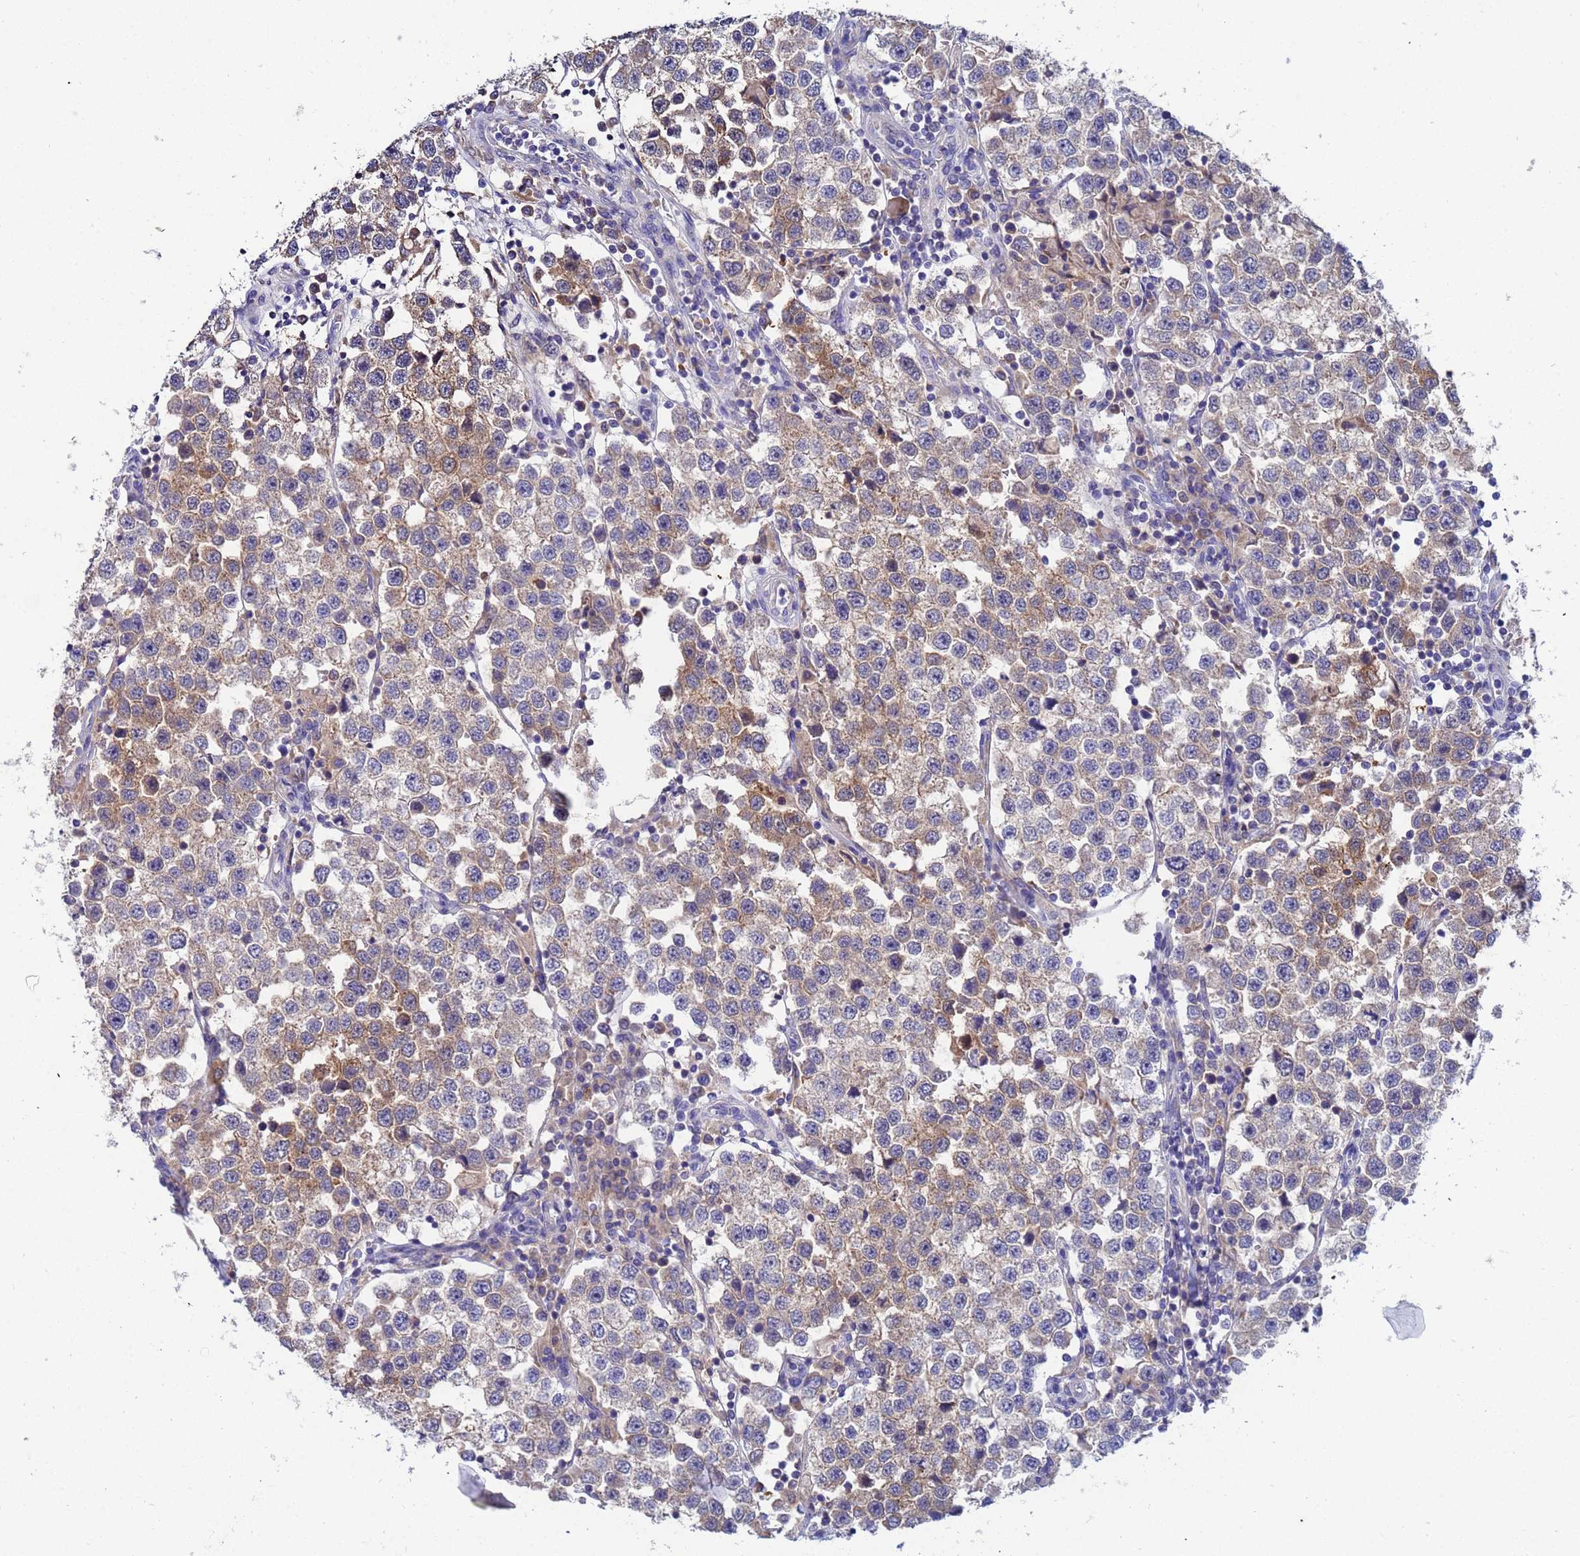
{"staining": {"intensity": "moderate", "quantity": "25%-75%", "location": "cytoplasmic/membranous"}, "tissue": "testis cancer", "cell_type": "Tumor cells", "image_type": "cancer", "snomed": [{"axis": "morphology", "description": "Seminoma, NOS"}, {"axis": "topography", "description": "Testis"}], "caption": "IHC of human testis seminoma shows medium levels of moderate cytoplasmic/membranous expression in about 25%-75% of tumor cells.", "gene": "TTLL11", "patient": {"sex": "male", "age": 37}}